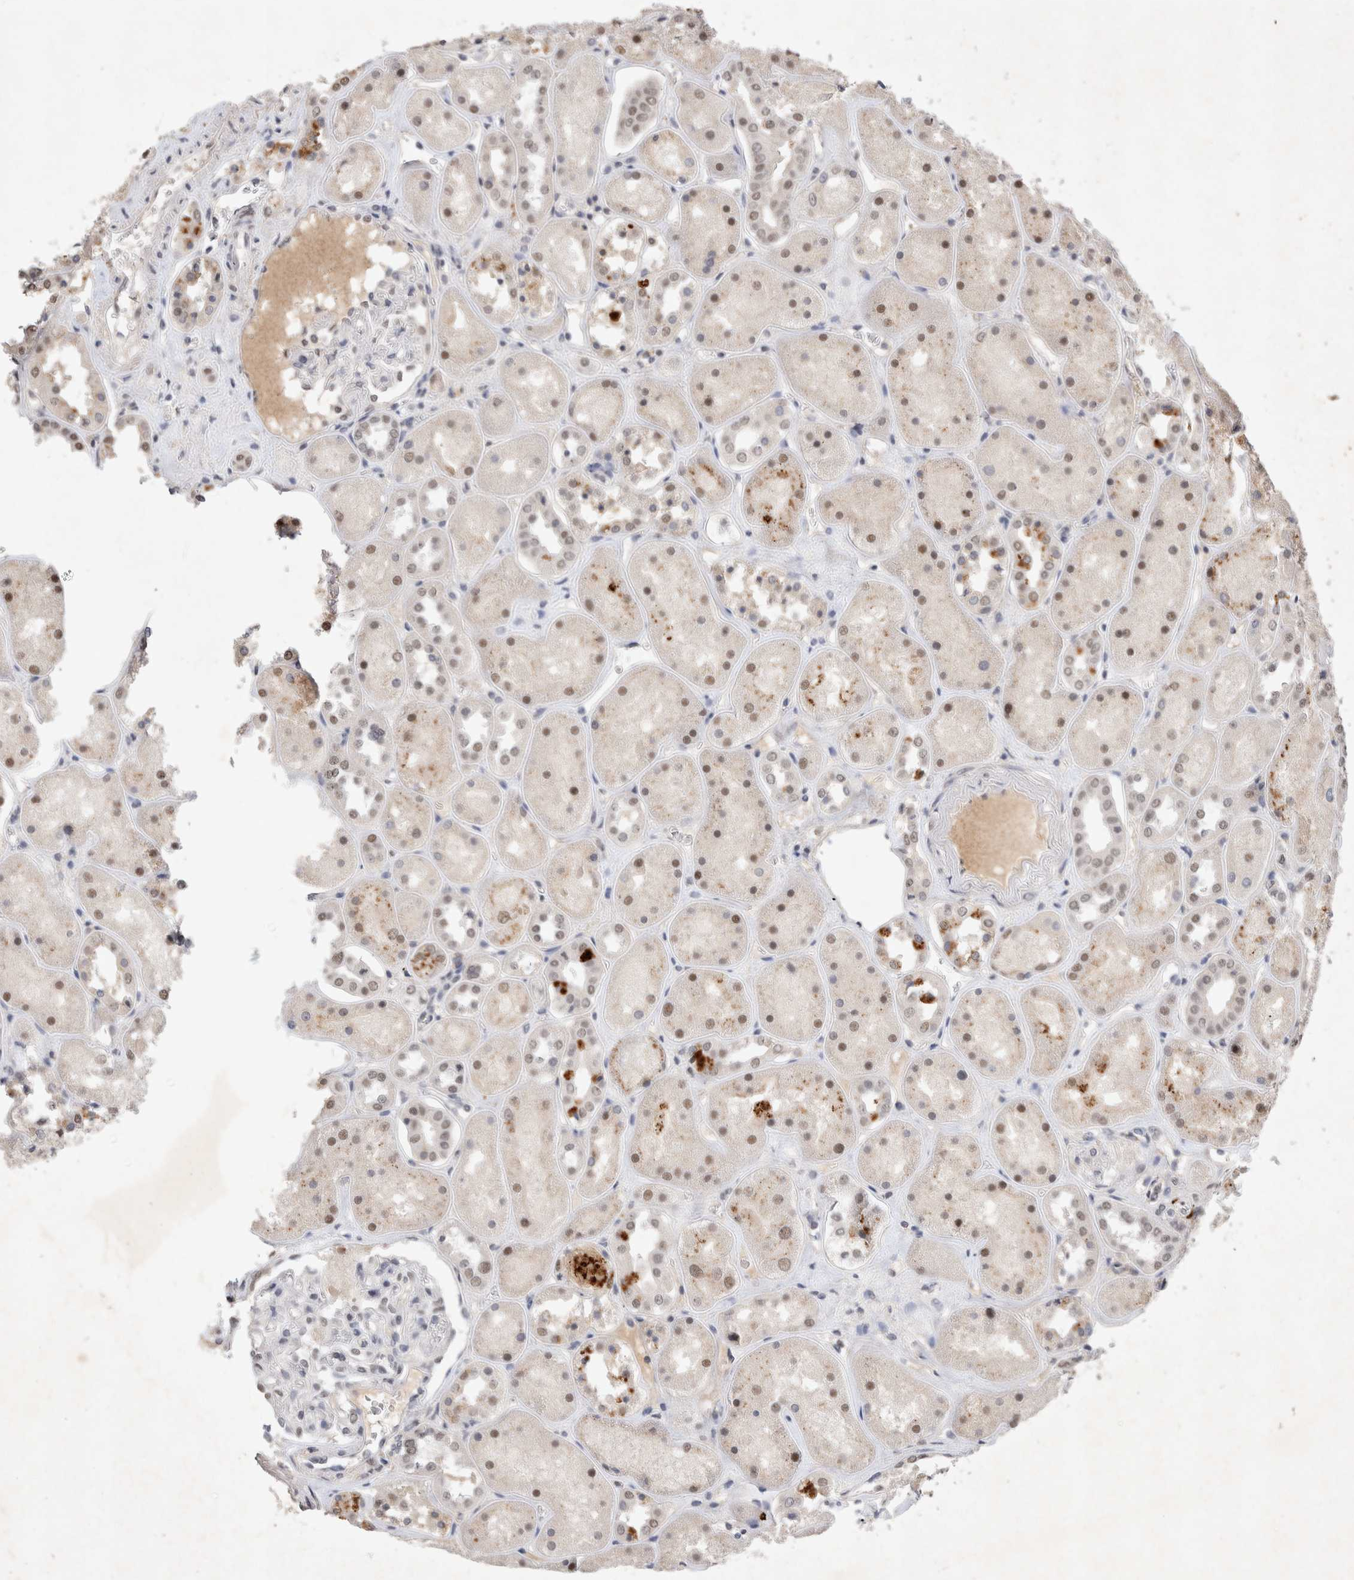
{"staining": {"intensity": "weak", "quantity": "<25%", "location": "nuclear"}, "tissue": "kidney", "cell_type": "Cells in glomeruli", "image_type": "normal", "snomed": [{"axis": "morphology", "description": "Normal tissue, NOS"}, {"axis": "topography", "description": "Kidney"}], "caption": "This is a histopathology image of immunohistochemistry (IHC) staining of benign kidney, which shows no expression in cells in glomeruli.", "gene": "XRCC5", "patient": {"sex": "male", "age": 70}}